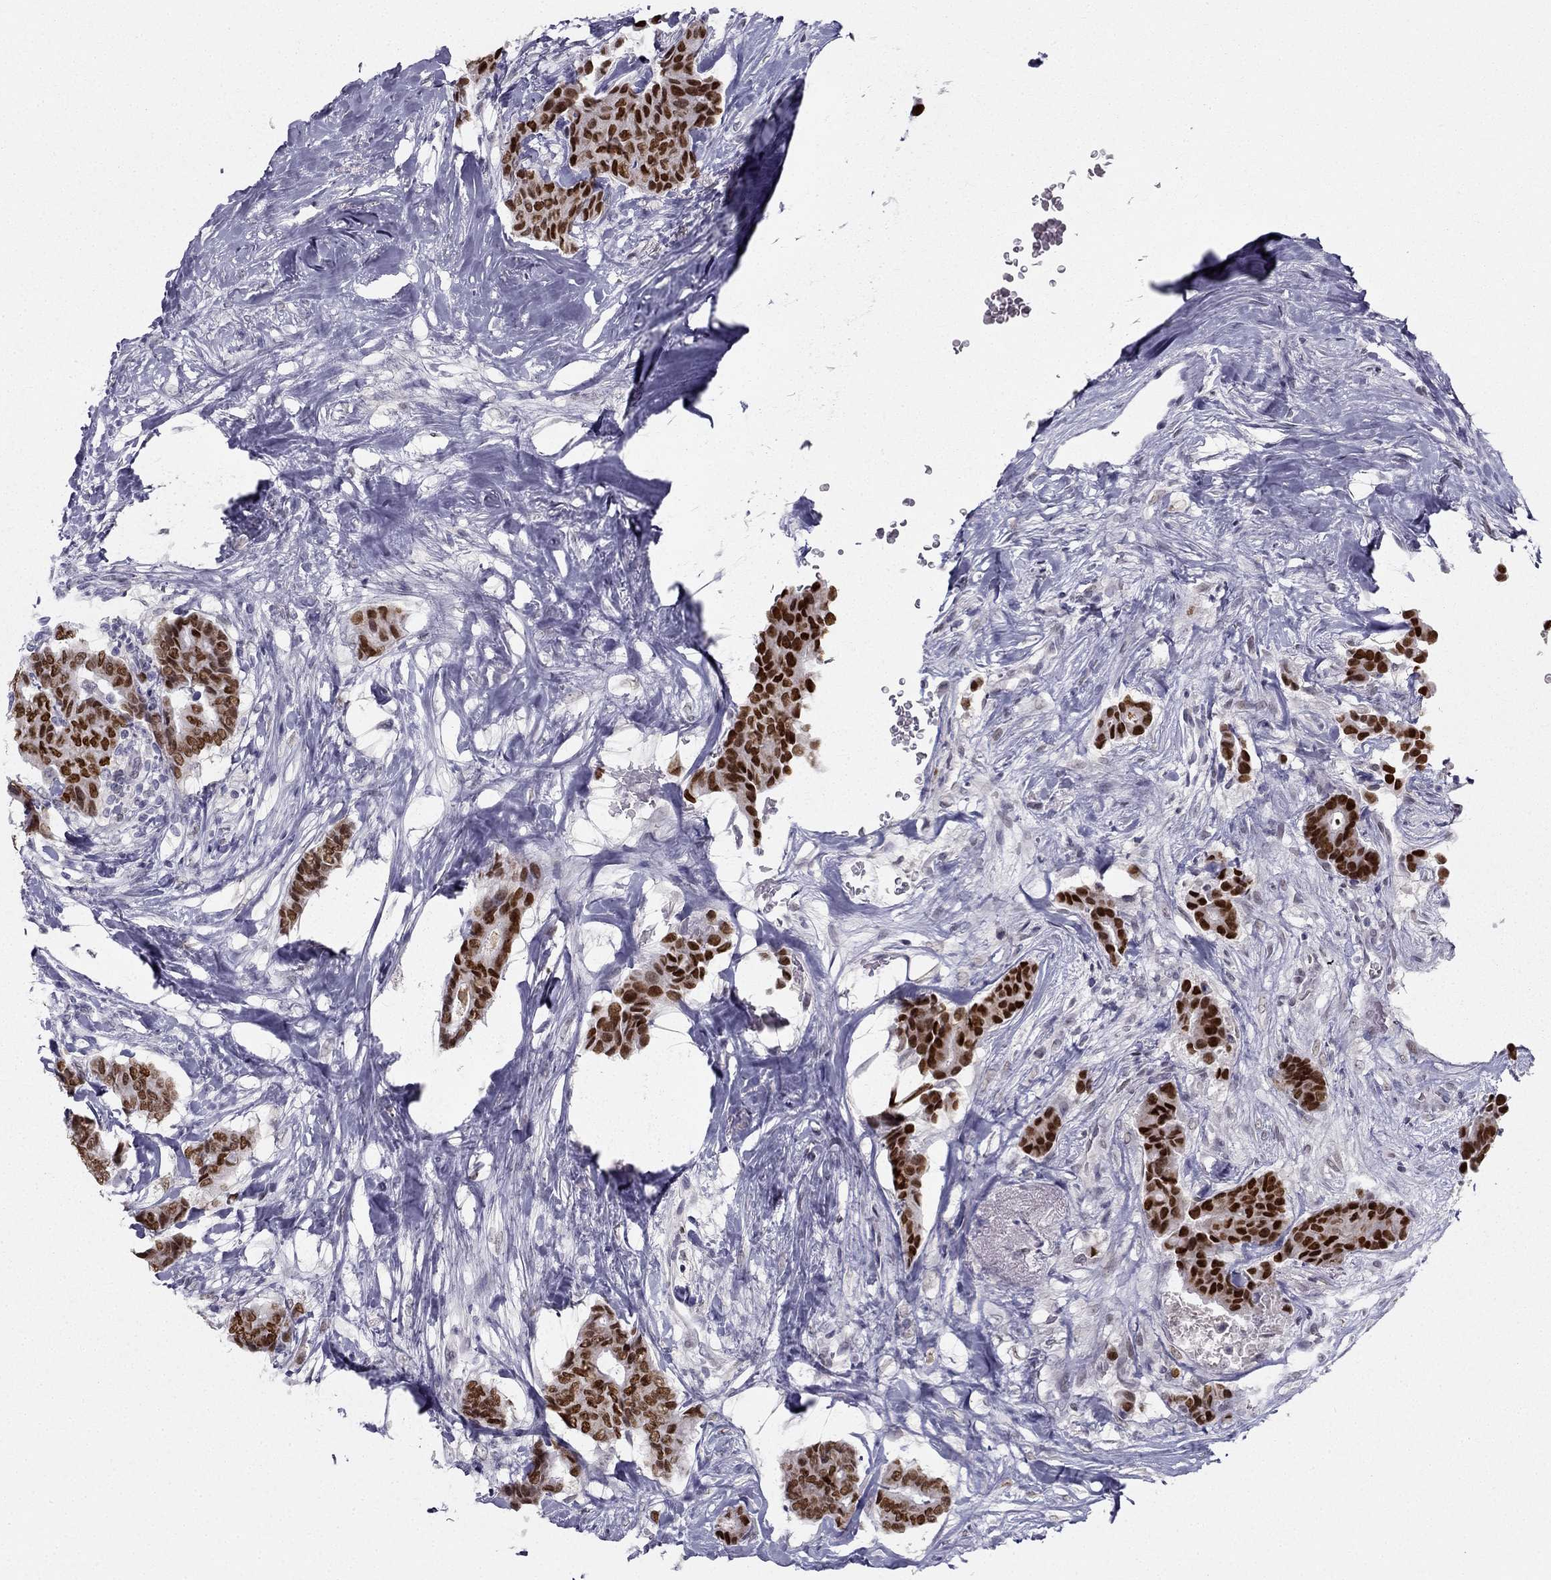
{"staining": {"intensity": "strong", "quantity": ">75%", "location": "nuclear"}, "tissue": "breast cancer", "cell_type": "Tumor cells", "image_type": "cancer", "snomed": [{"axis": "morphology", "description": "Duct carcinoma"}, {"axis": "topography", "description": "Breast"}], "caption": "Human breast cancer stained with a protein marker exhibits strong staining in tumor cells.", "gene": "TRPS1", "patient": {"sex": "female", "age": 75}}